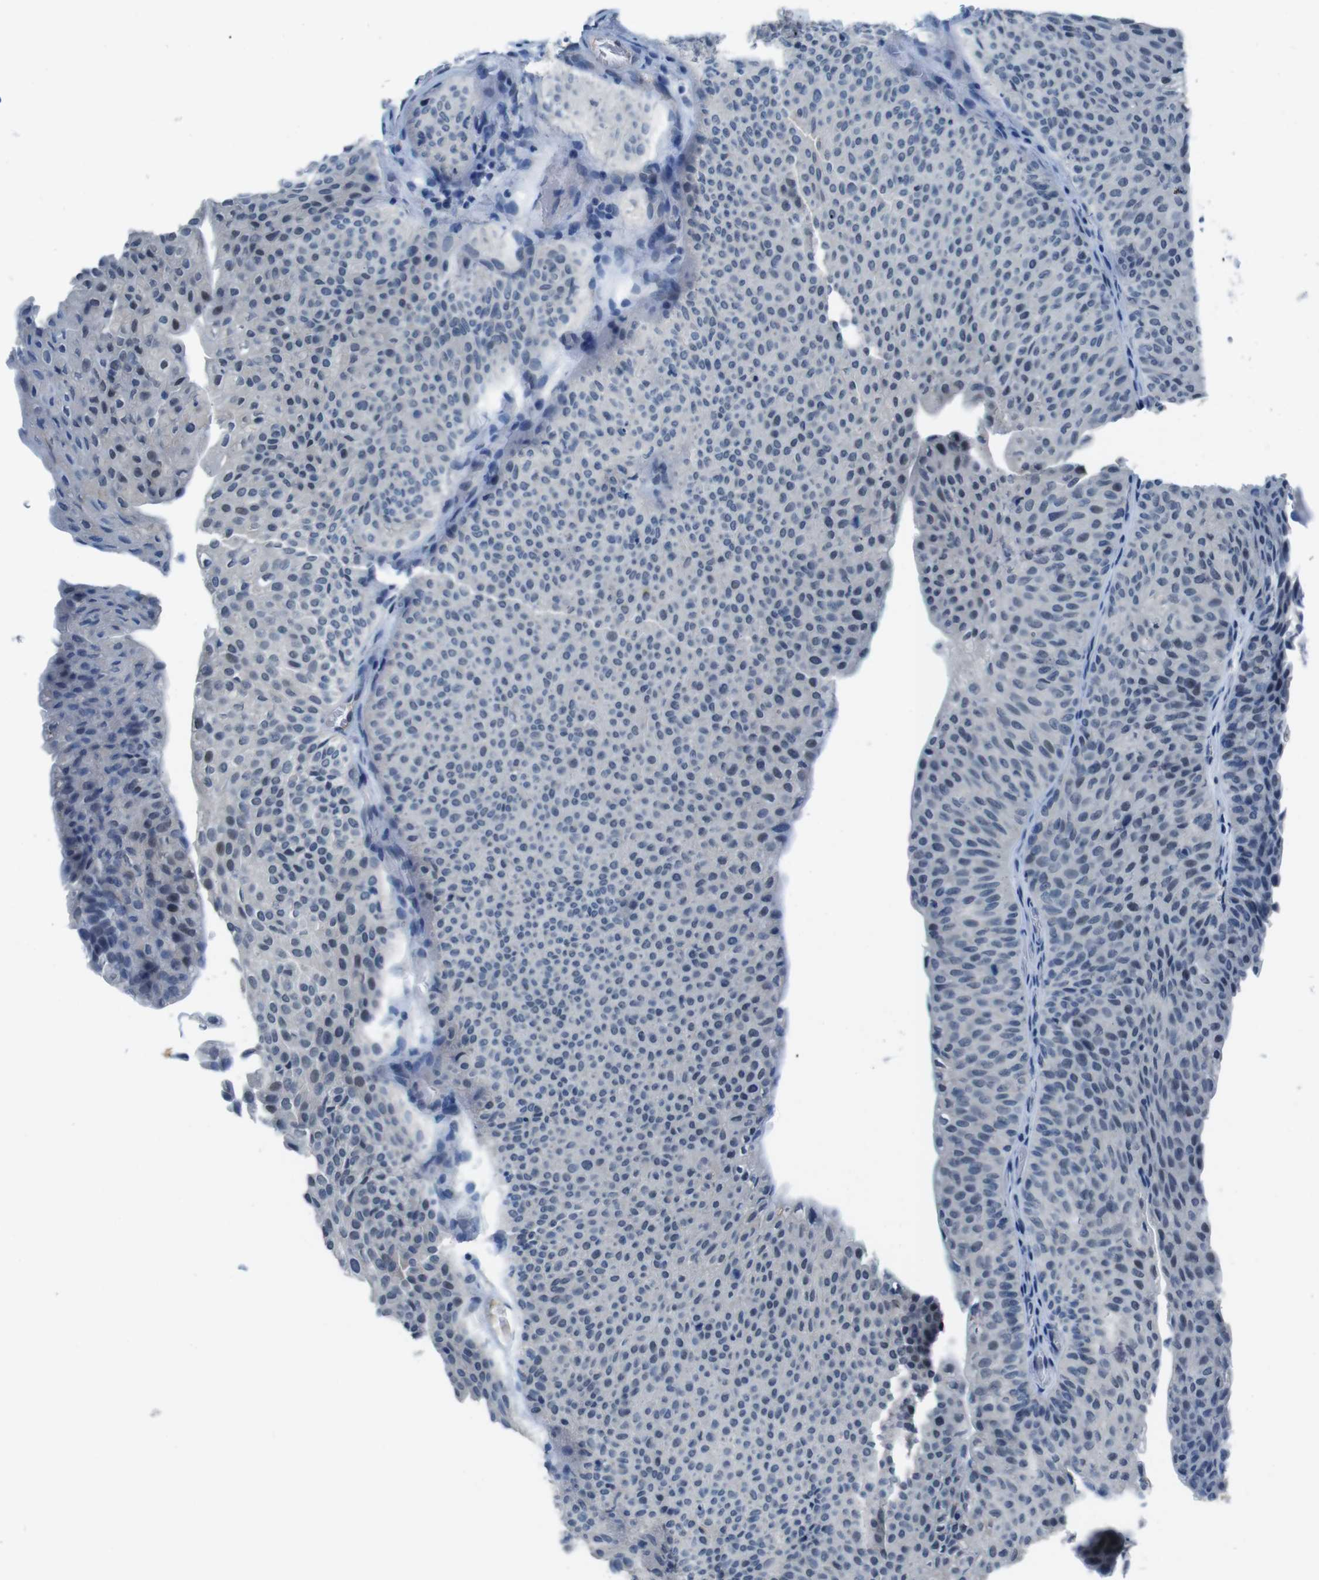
{"staining": {"intensity": "negative", "quantity": "none", "location": "none"}, "tissue": "urothelial cancer", "cell_type": "Tumor cells", "image_type": "cancer", "snomed": [{"axis": "morphology", "description": "Urothelial carcinoma, Low grade"}, {"axis": "topography", "description": "Urinary bladder"}], "caption": "The IHC photomicrograph has no significant positivity in tumor cells of urothelial cancer tissue.", "gene": "CDHR2", "patient": {"sex": "male", "age": 78}}